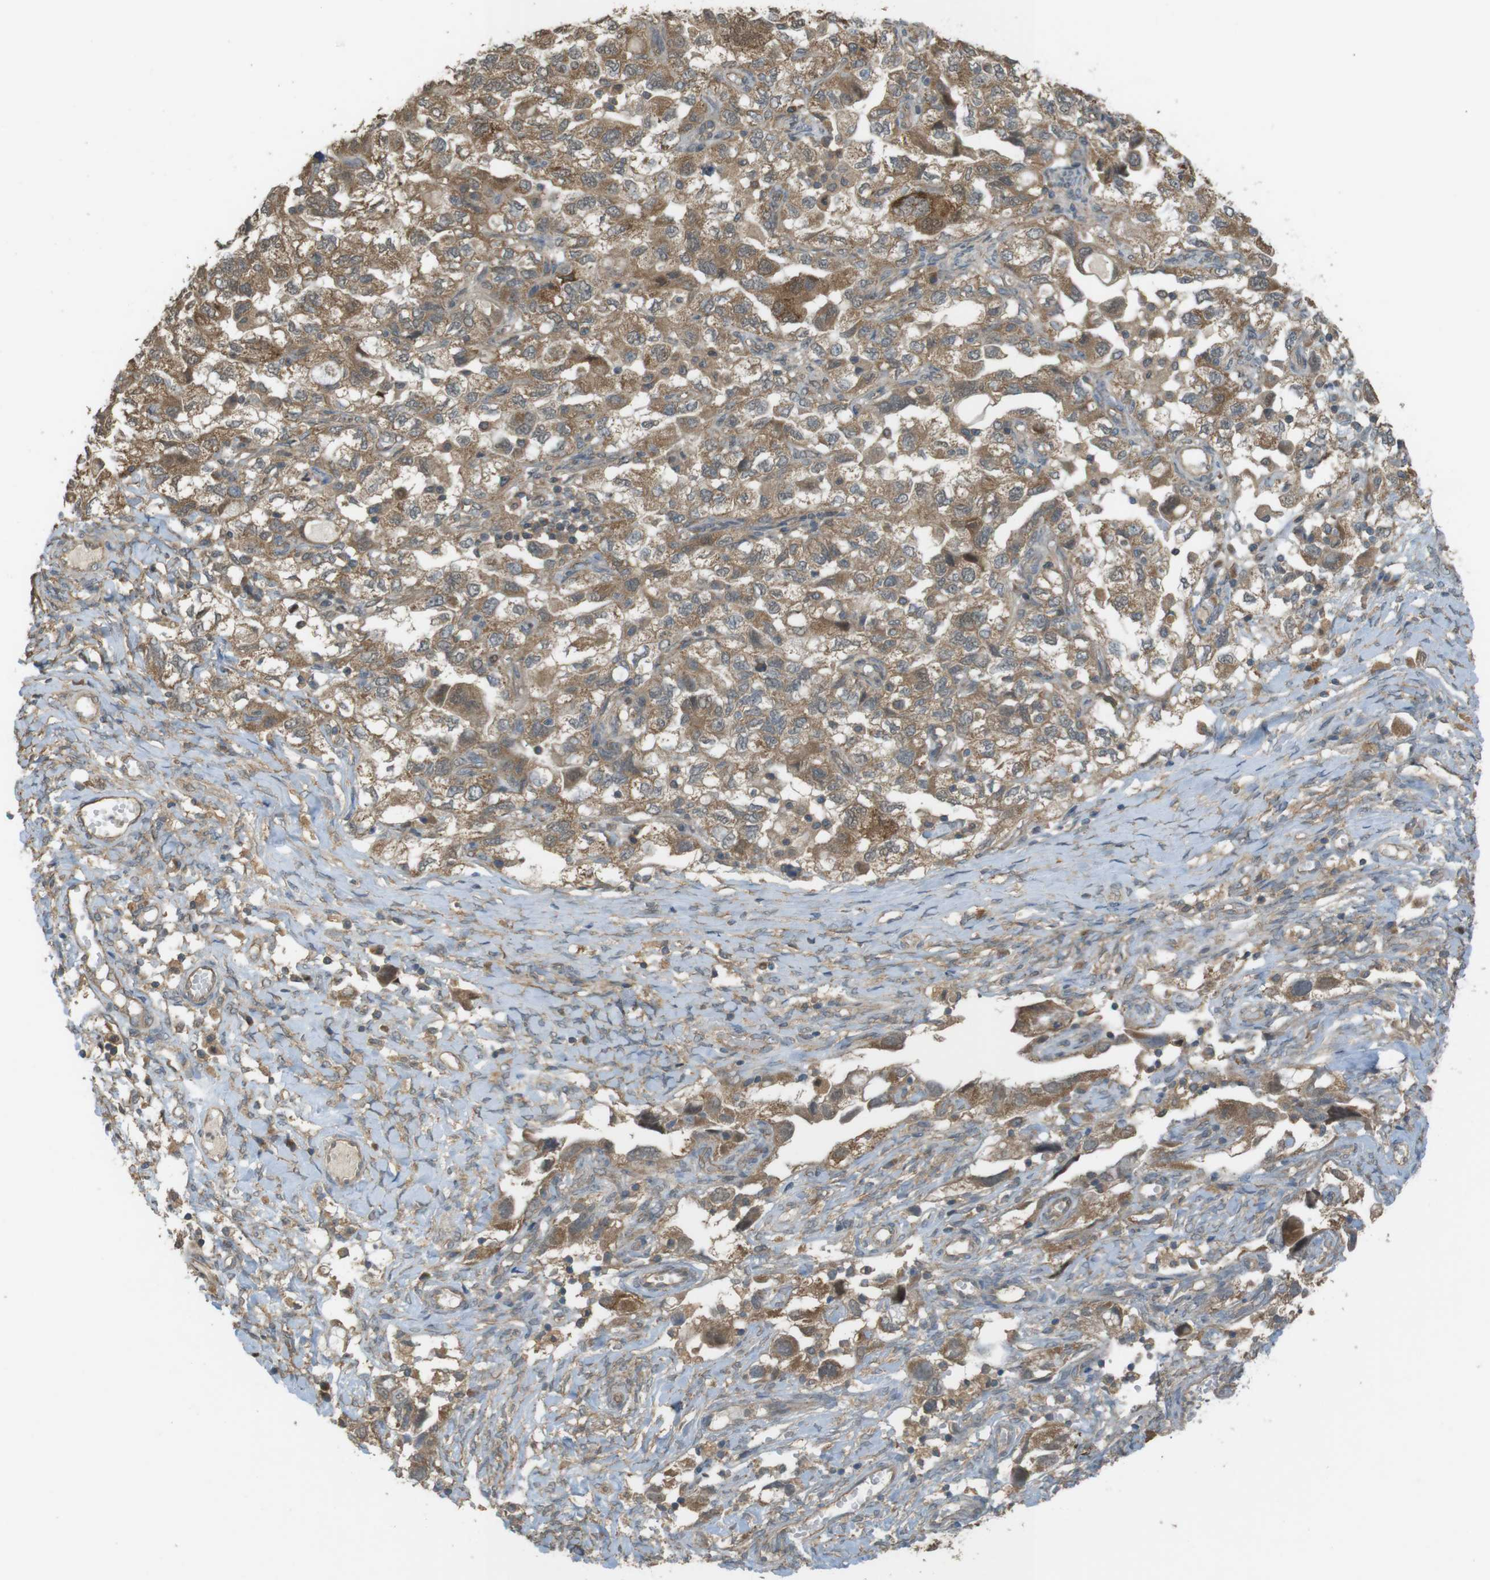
{"staining": {"intensity": "moderate", "quantity": ">75%", "location": "cytoplasmic/membranous"}, "tissue": "ovarian cancer", "cell_type": "Tumor cells", "image_type": "cancer", "snomed": [{"axis": "morphology", "description": "Carcinoma, NOS"}, {"axis": "morphology", "description": "Cystadenocarcinoma, serous, NOS"}, {"axis": "topography", "description": "Ovary"}], "caption": "This micrograph exhibits IHC staining of ovarian cancer (carcinoma), with medium moderate cytoplasmic/membranous expression in approximately >75% of tumor cells.", "gene": "ZDHHC20", "patient": {"sex": "female", "age": 69}}